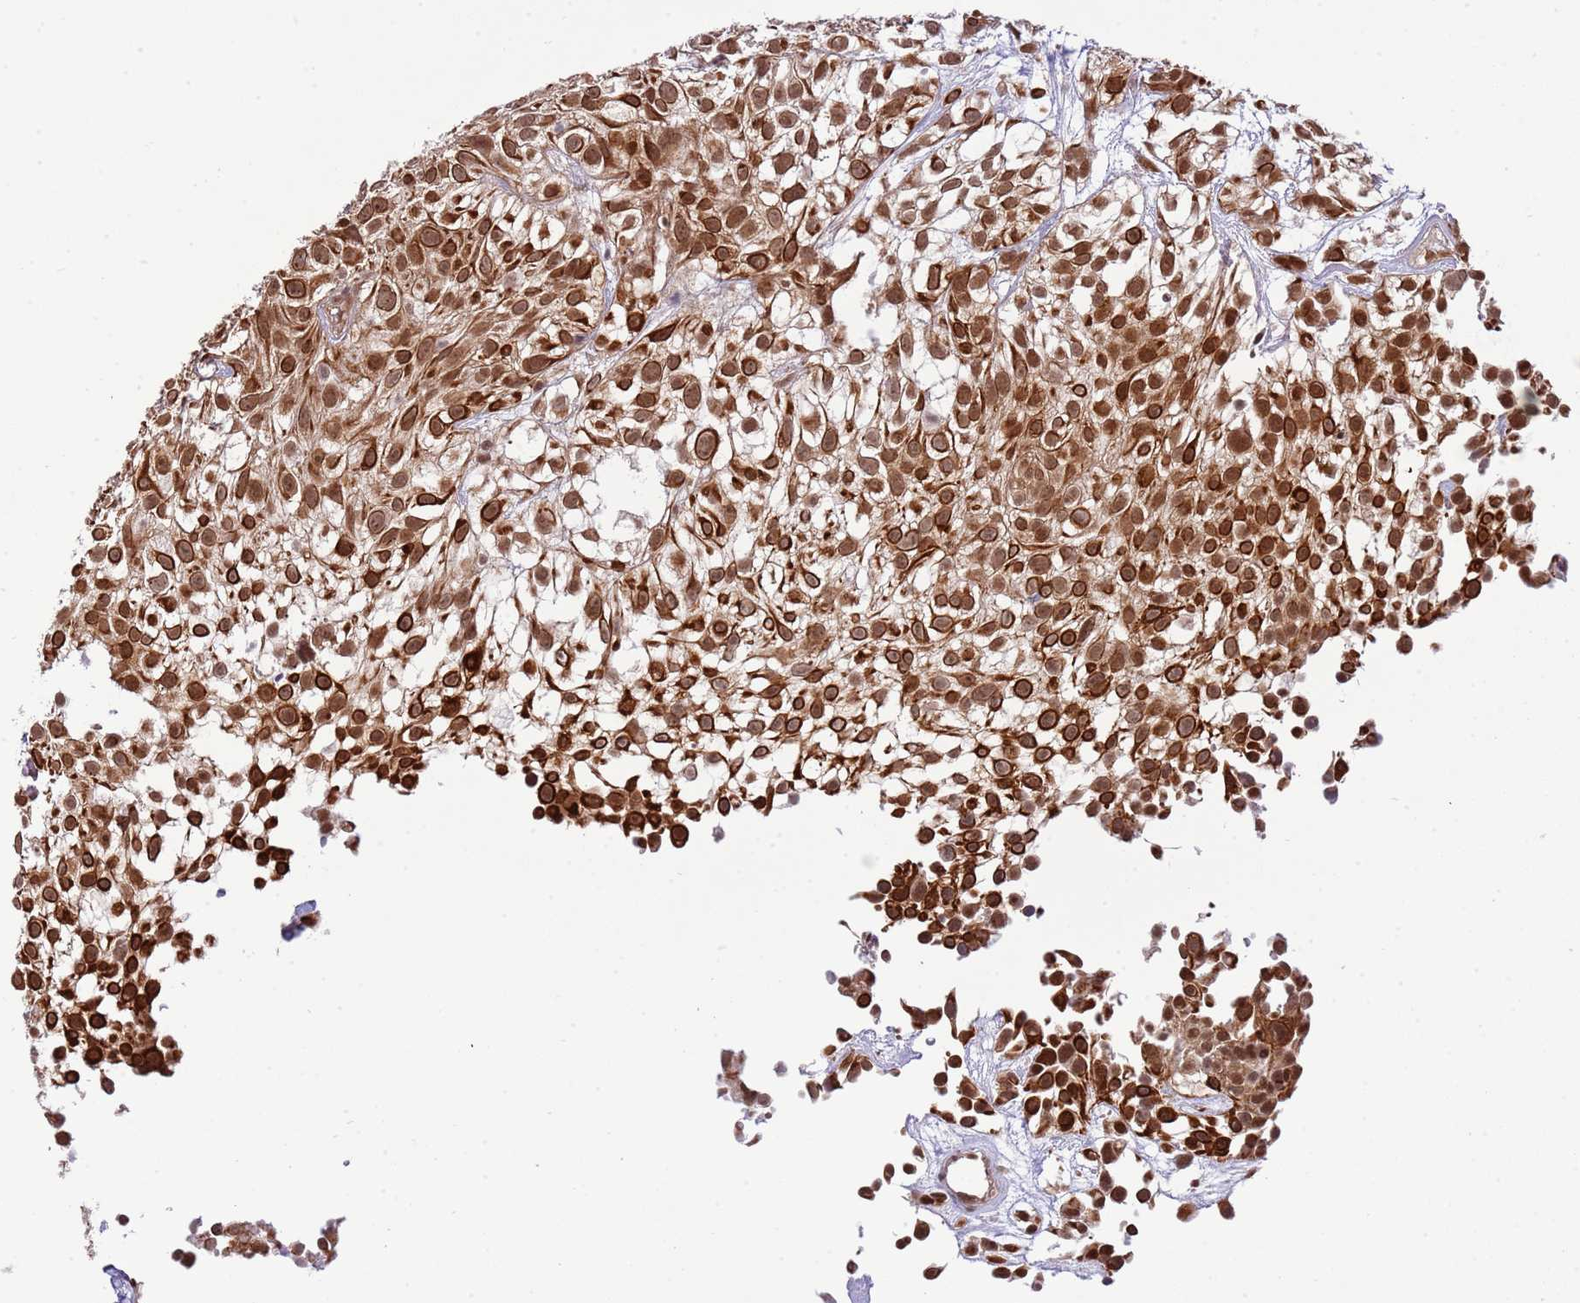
{"staining": {"intensity": "strong", "quantity": ">75%", "location": "cytoplasmic/membranous,nuclear"}, "tissue": "urothelial cancer", "cell_type": "Tumor cells", "image_type": "cancer", "snomed": [{"axis": "morphology", "description": "Urothelial carcinoma, High grade"}, {"axis": "topography", "description": "Urinary bladder"}], "caption": "Tumor cells demonstrate strong cytoplasmic/membranous and nuclear staining in about >75% of cells in high-grade urothelial carcinoma. (IHC, brightfield microscopy, high magnification).", "gene": "CHD1", "patient": {"sex": "male", "age": 56}}